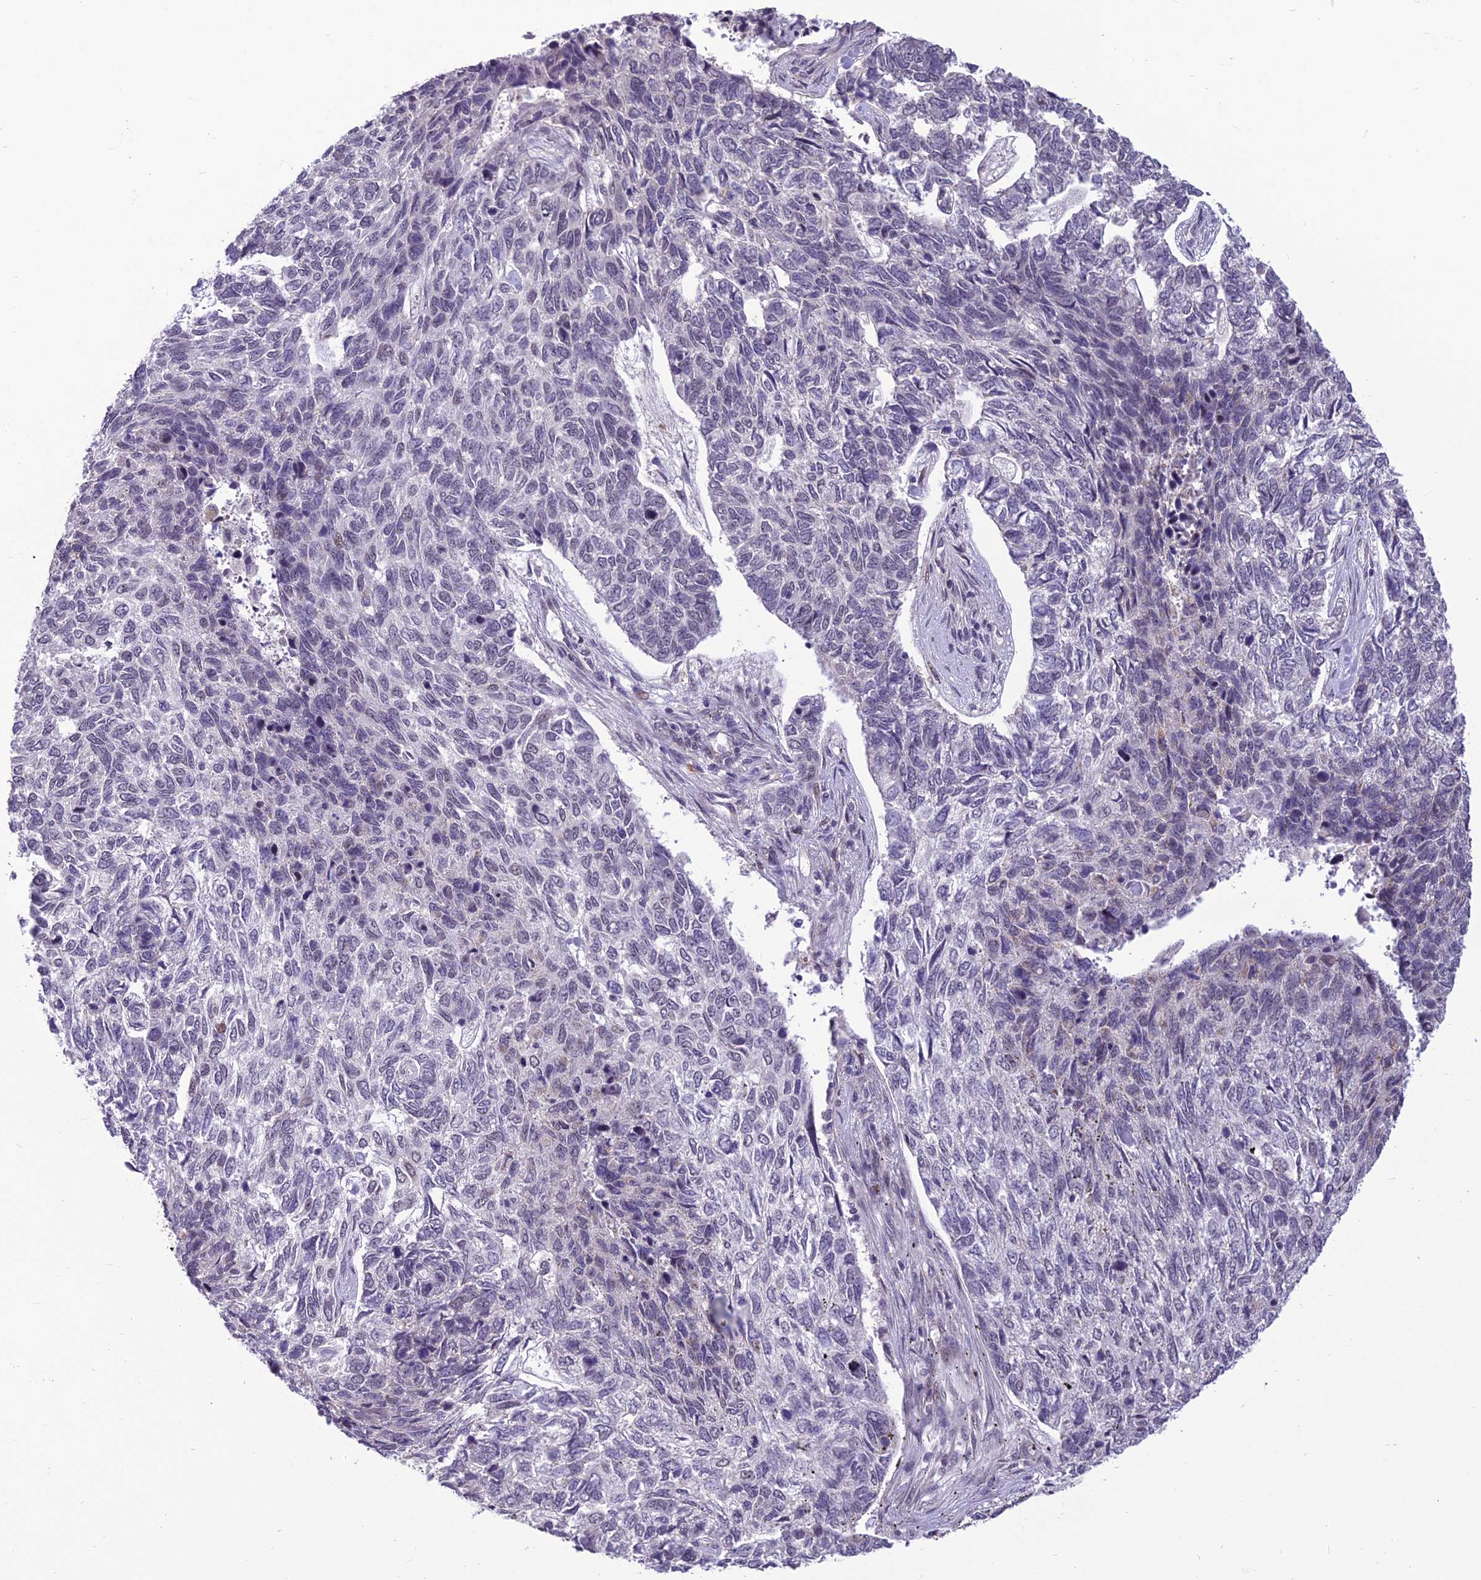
{"staining": {"intensity": "negative", "quantity": "none", "location": "none"}, "tissue": "skin cancer", "cell_type": "Tumor cells", "image_type": "cancer", "snomed": [{"axis": "morphology", "description": "Basal cell carcinoma"}, {"axis": "topography", "description": "Skin"}], "caption": "This is an immunohistochemistry (IHC) photomicrograph of human skin basal cell carcinoma. There is no positivity in tumor cells.", "gene": "FBRS", "patient": {"sex": "female", "age": 65}}